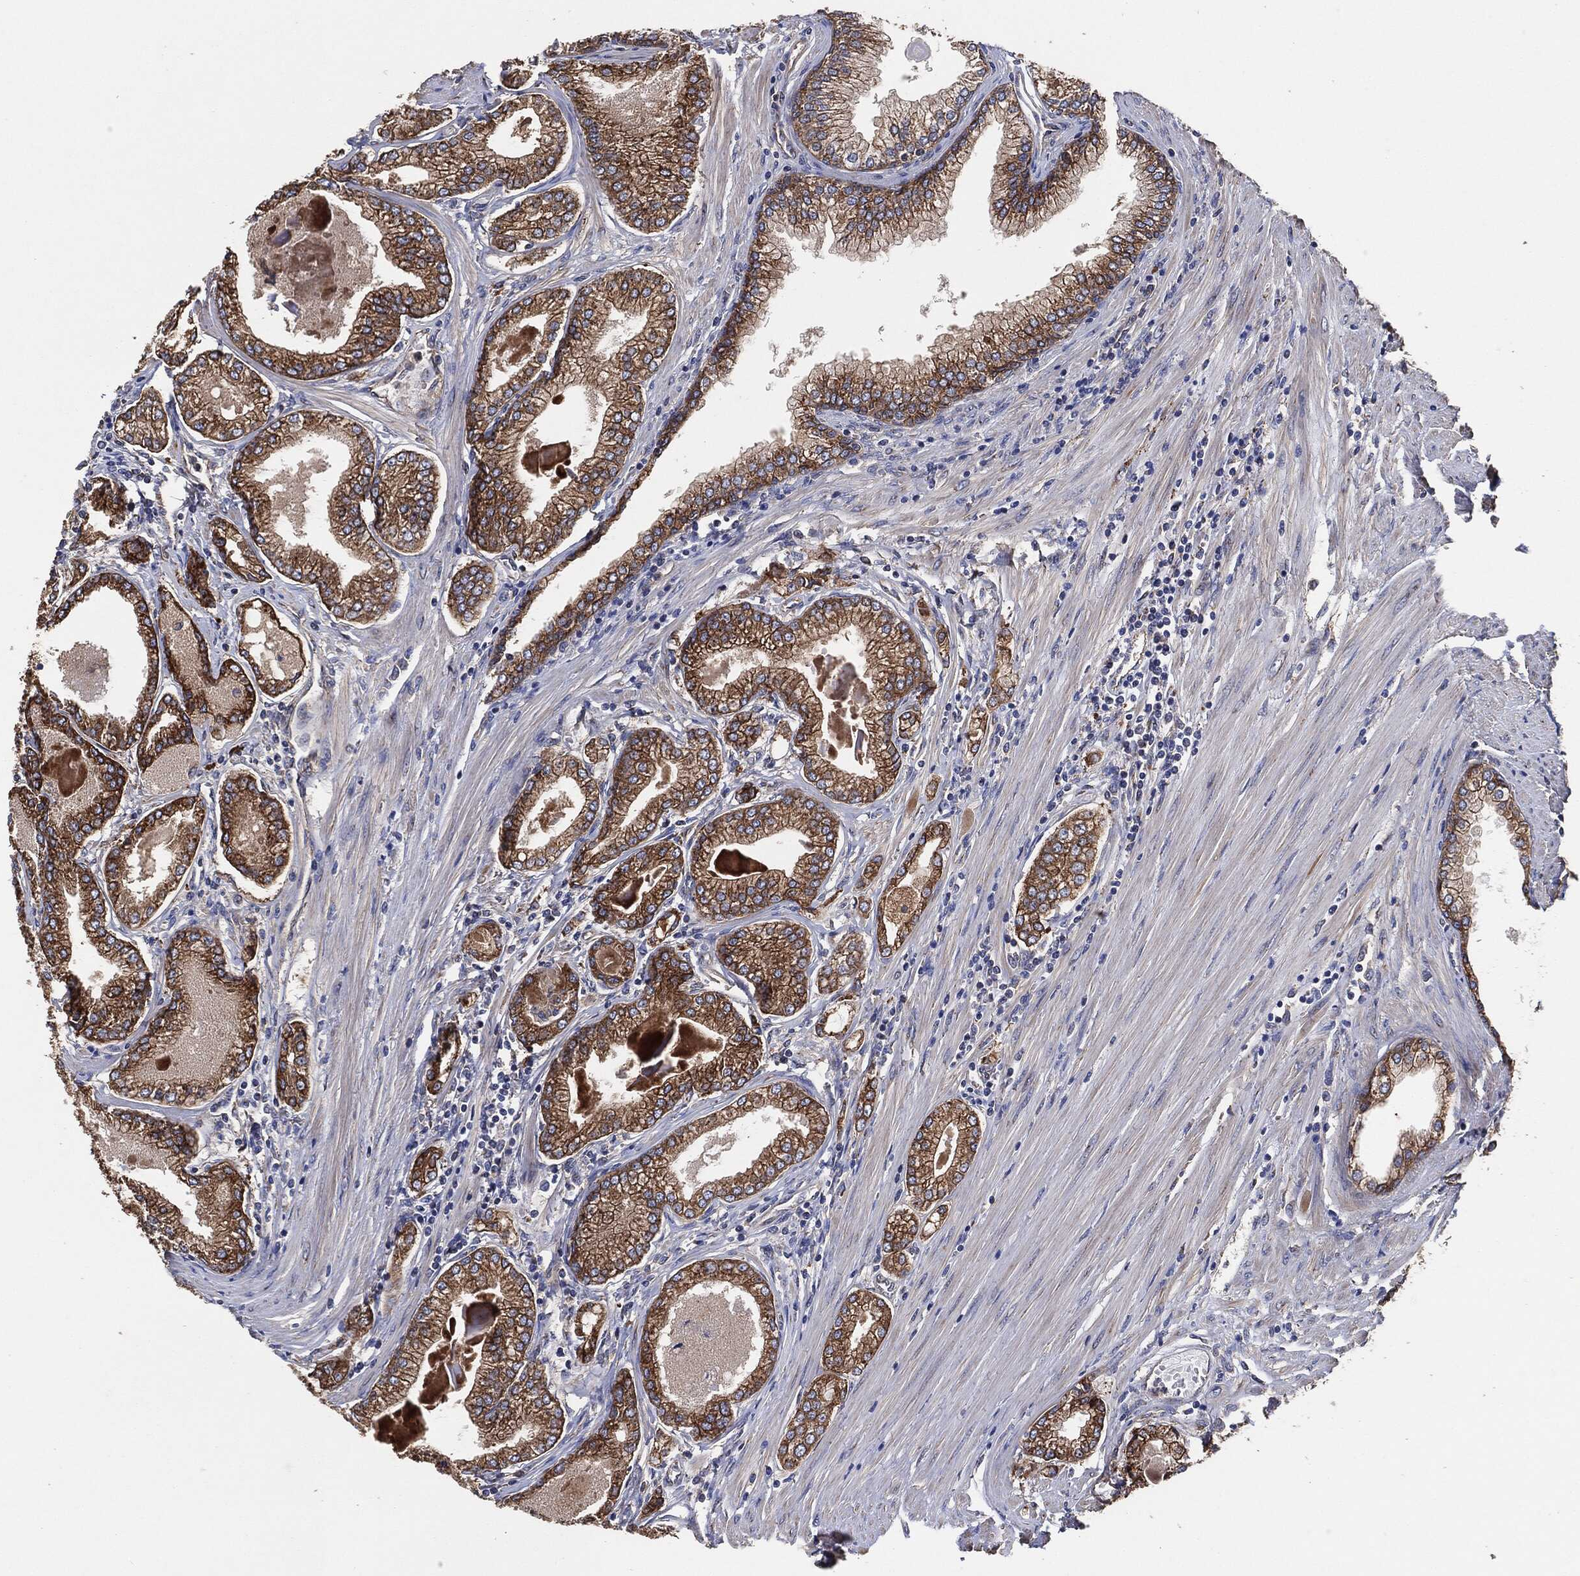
{"staining": {"intensity": "strong", "quantity": "25%-75%", "location": "cytoplasmic/membranous"}, "tissue": "prostate cancer", "cell_type": "Tumor cells", "image_type": "cancer", "snomed": [{"axis": "morphology", "description": "Adenocarcinoma, Low grade"}, {"axis": "topography", "description": "Prostate"}], "caption": "Prostate cancer (adenocarcinoma (low-grade)) tissue demonstrates strong cytoplasmic/membranous expression in approximately 25%-75% of tumor cells, visualized by immunohistochemistry. The staining was performed using DAB to visualize the protein expression in brown, while the nuclei were stained in blue with hematoxylin (Magnification: 20x).", "gene": "CTNNA1", "patient": {"sex": "male", "age": 72}}